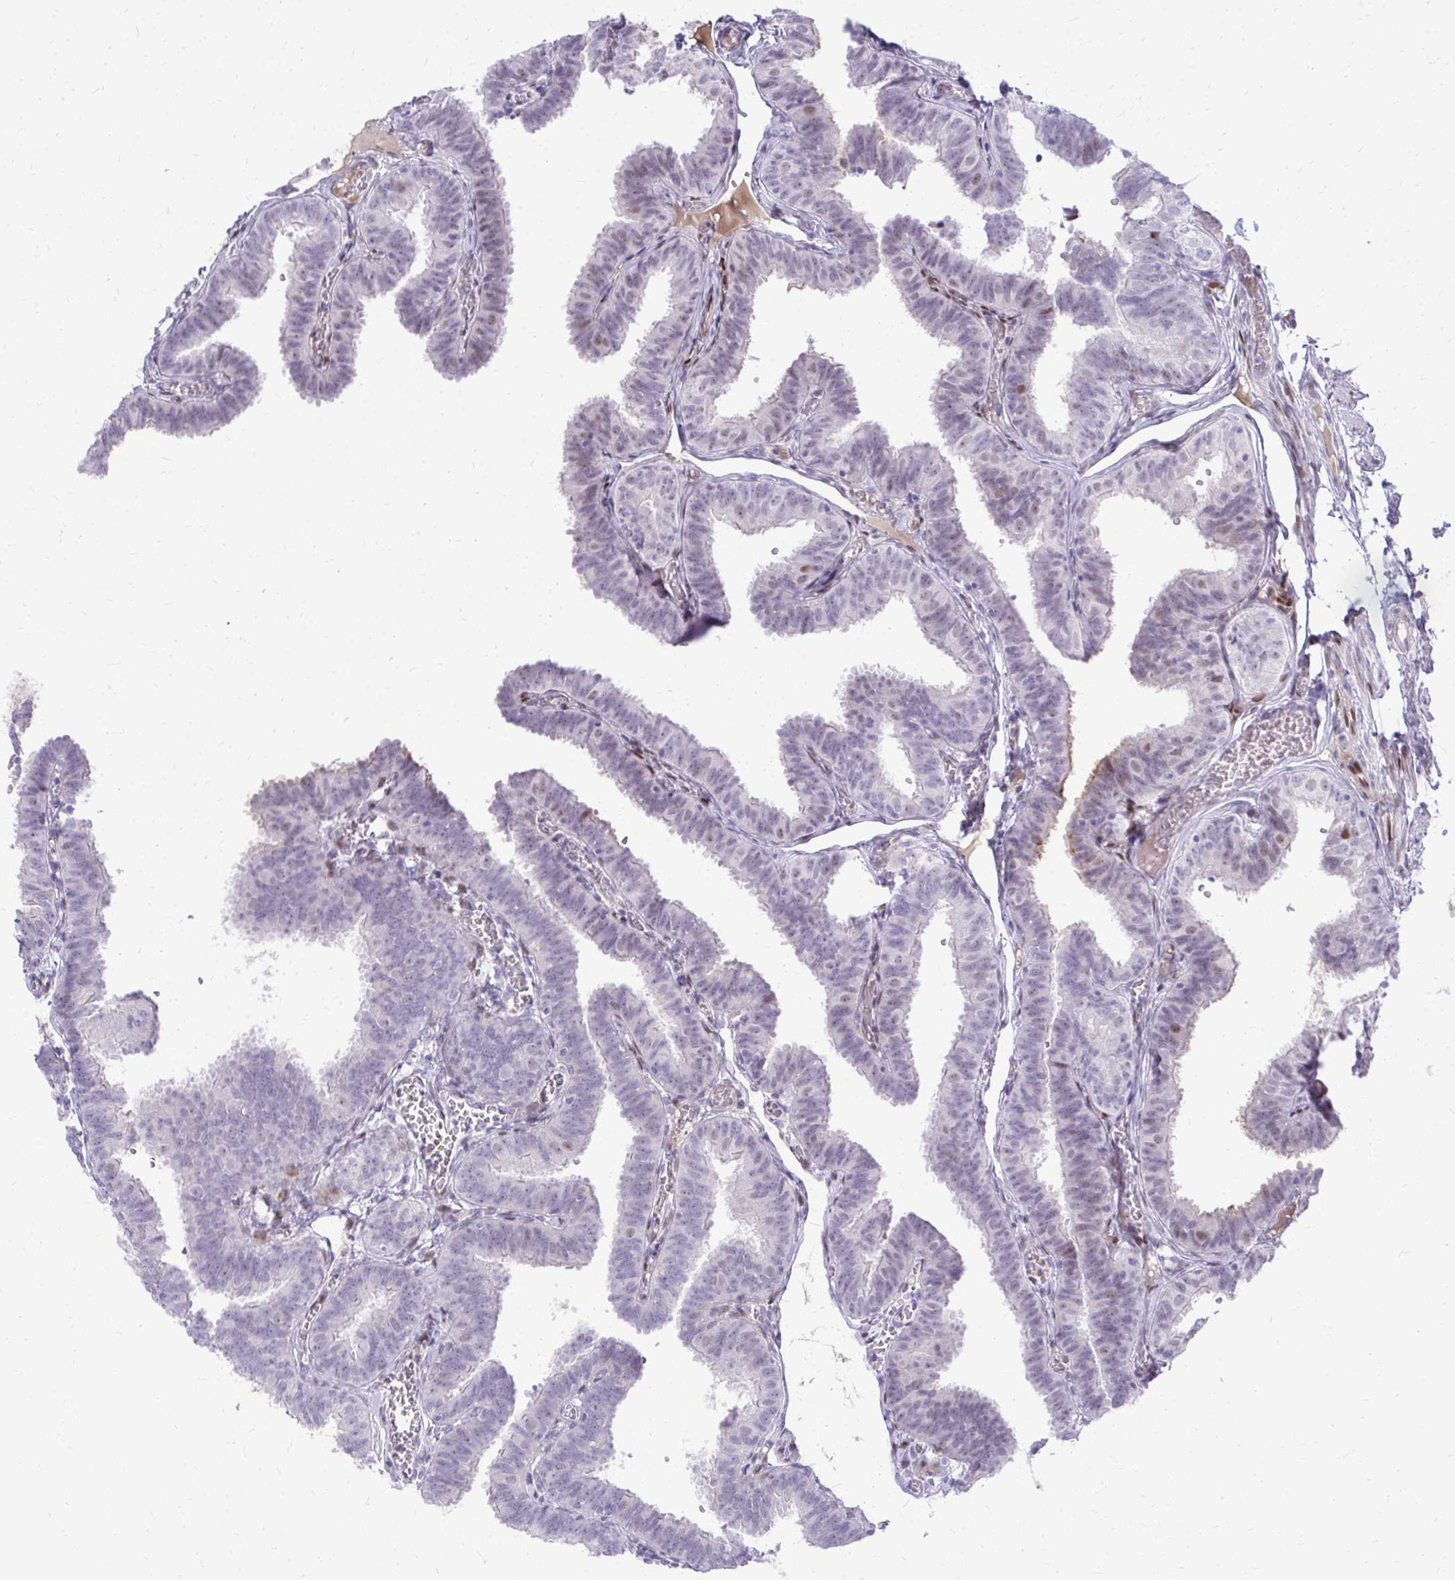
{"staining": {"intensity": "weak", "quantity": "<25%", "location": "nuclear"}, "tissue": "fallopian tube", "cell_type": "Glandular cells", "image_type": "normal", "snomed": [{"axis": "morphology", "description": "Normal tissue, NOS"}, {"axis": "topography", "description": "Fallopian tube"}], "caption": "This is an IHC micrograph of normal fallopian tube. There is no expression in glandular cells.", "gene": "DLX4", "patient": {"sex": "female", "age": 25}}